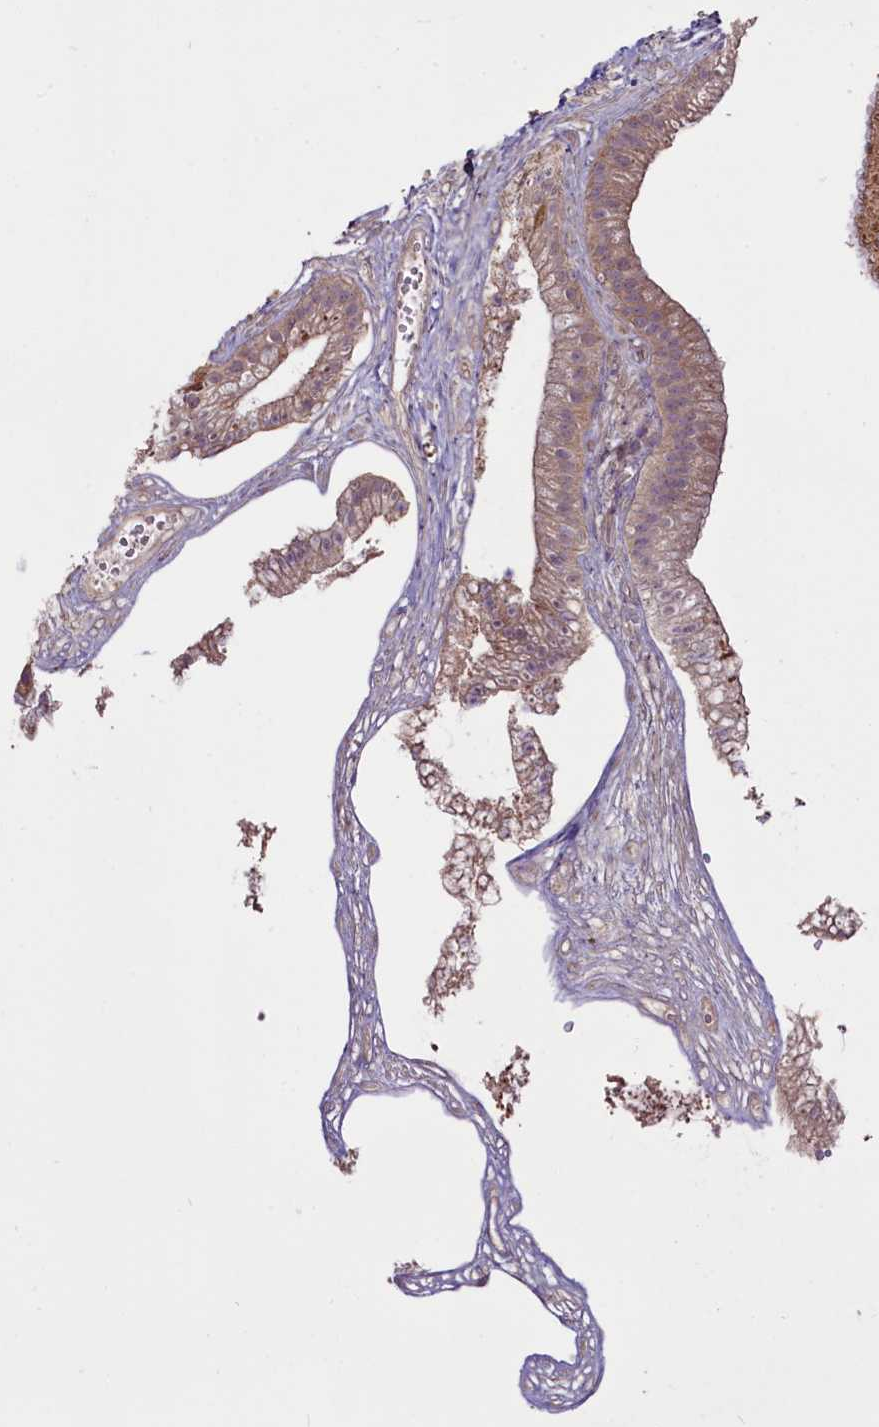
{"staining": {"intensity": "moderate", "quantity": ">75%", "location": "cytoplasmic/membranous"}, "tissue": "gallbladder", "cell_type": "Glandular cells", "image_type": "normal", "snomed": [{"axis": "morphology", "description": "Normal tissue, NOS"}, {"axis": "topography", "description": "Gallbladder"}], "caption": "IHC image of unremarkable gallbladder stained for a protein (brown), which exhibits medium levels of moderate cytoplasmic/membranous positivity in about >75% of glandular cells.", "gene": "ZSWIM1", "patient": {"sex": "female", "age": 54}}